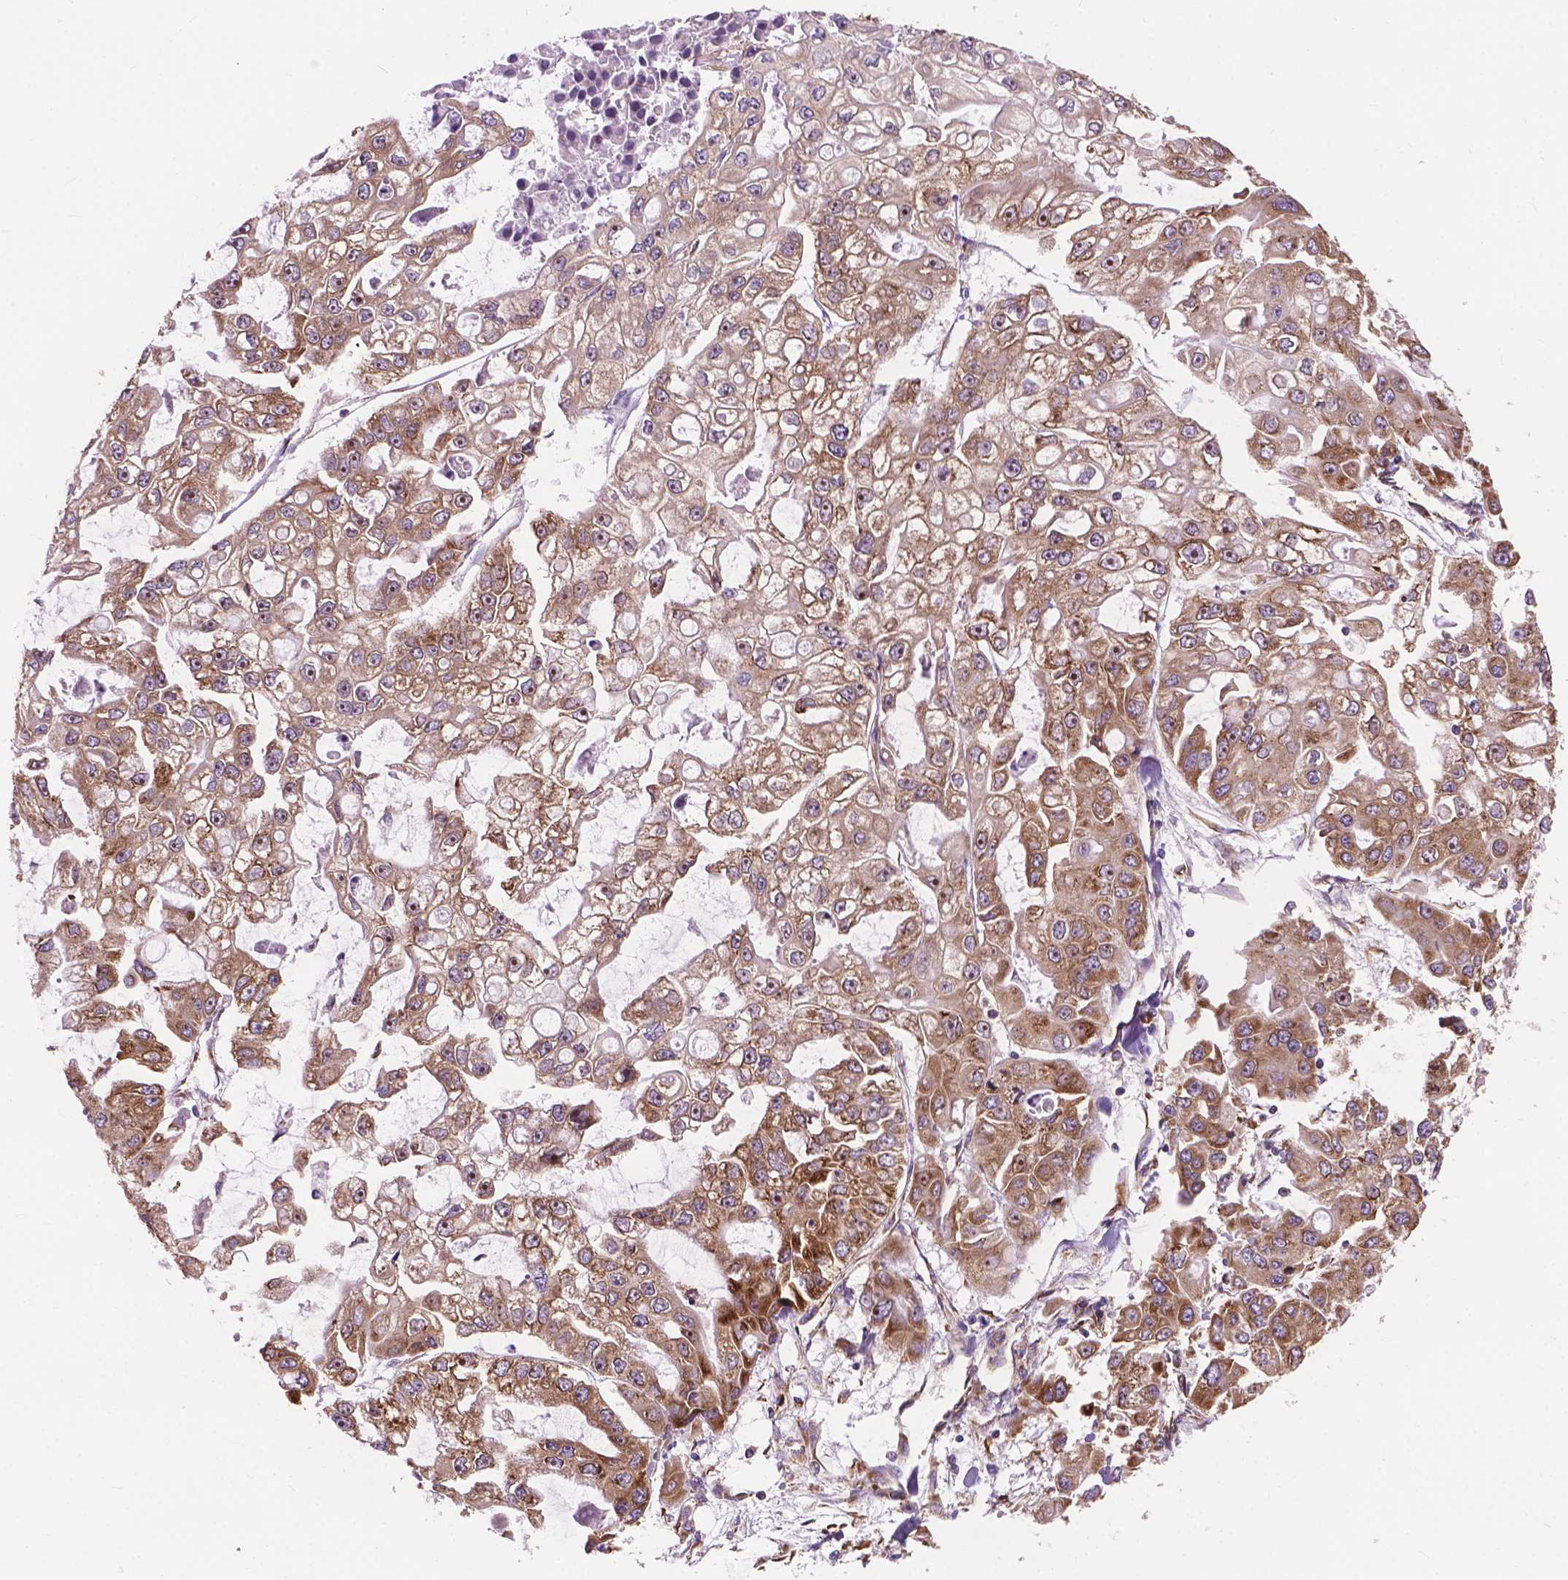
{"staining": {"intensity": "moderate", "quantity": ">75%", "location": "cytoplasmic/membranous"}, "tissue": "ovarian cancer", "cell_type": "Tumor cells", "image_type": "cancer", "snomed": [{"axis": "morphology", "description": "Cystadenocarcinoma, serous, NOS"}, {"axis": "topography", "description": "Ovary"}], "caption": "Immunohistochemical staining of ovarian cancer (serous cystadenocarcinoma) exhibits medium levels of moderate cytoplasmic/membranous expression in about >75% of tumor cells.", "gene": "RPL37A", "patient": {"sex": "female", "age": 56}}